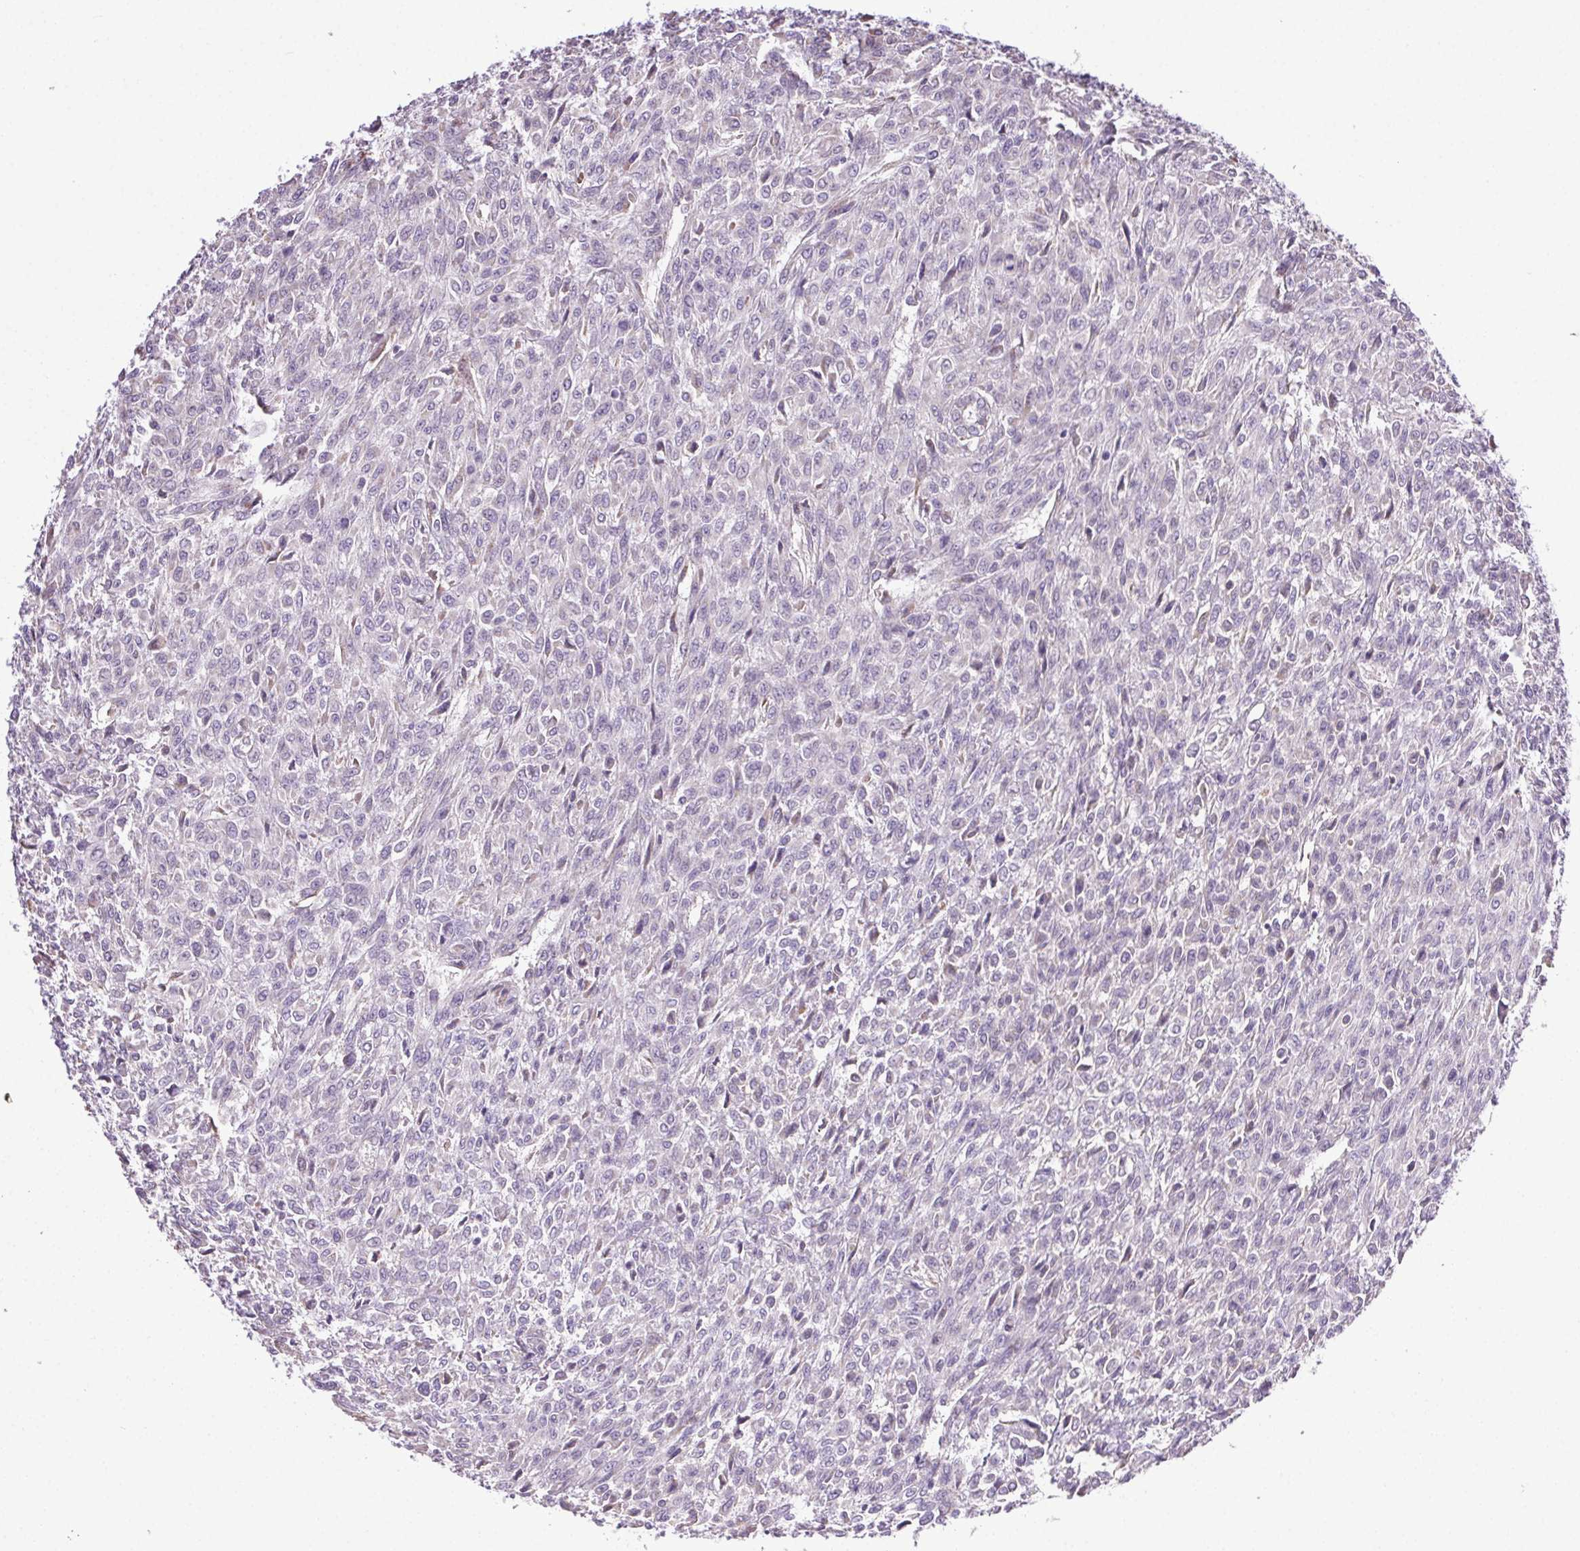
{"staining": {"intensity": "negative", "quantity": "none", "location": "none"}, "tissue": "renal cancer", "cell_type": "Tumor cells", "image_type": "cancer", "snomed": [{"axis": "morphology", "description": "Adenocarcinoma, NOS"}, {"axis": "topography", "description": "Kidney"}], "caption": "Immunohistochemical staining of renal adenocarcinoma reveals no significant expression in tumor cells.", "gene": "SNX31", "patient": {"sex": "male", "age": 58}}